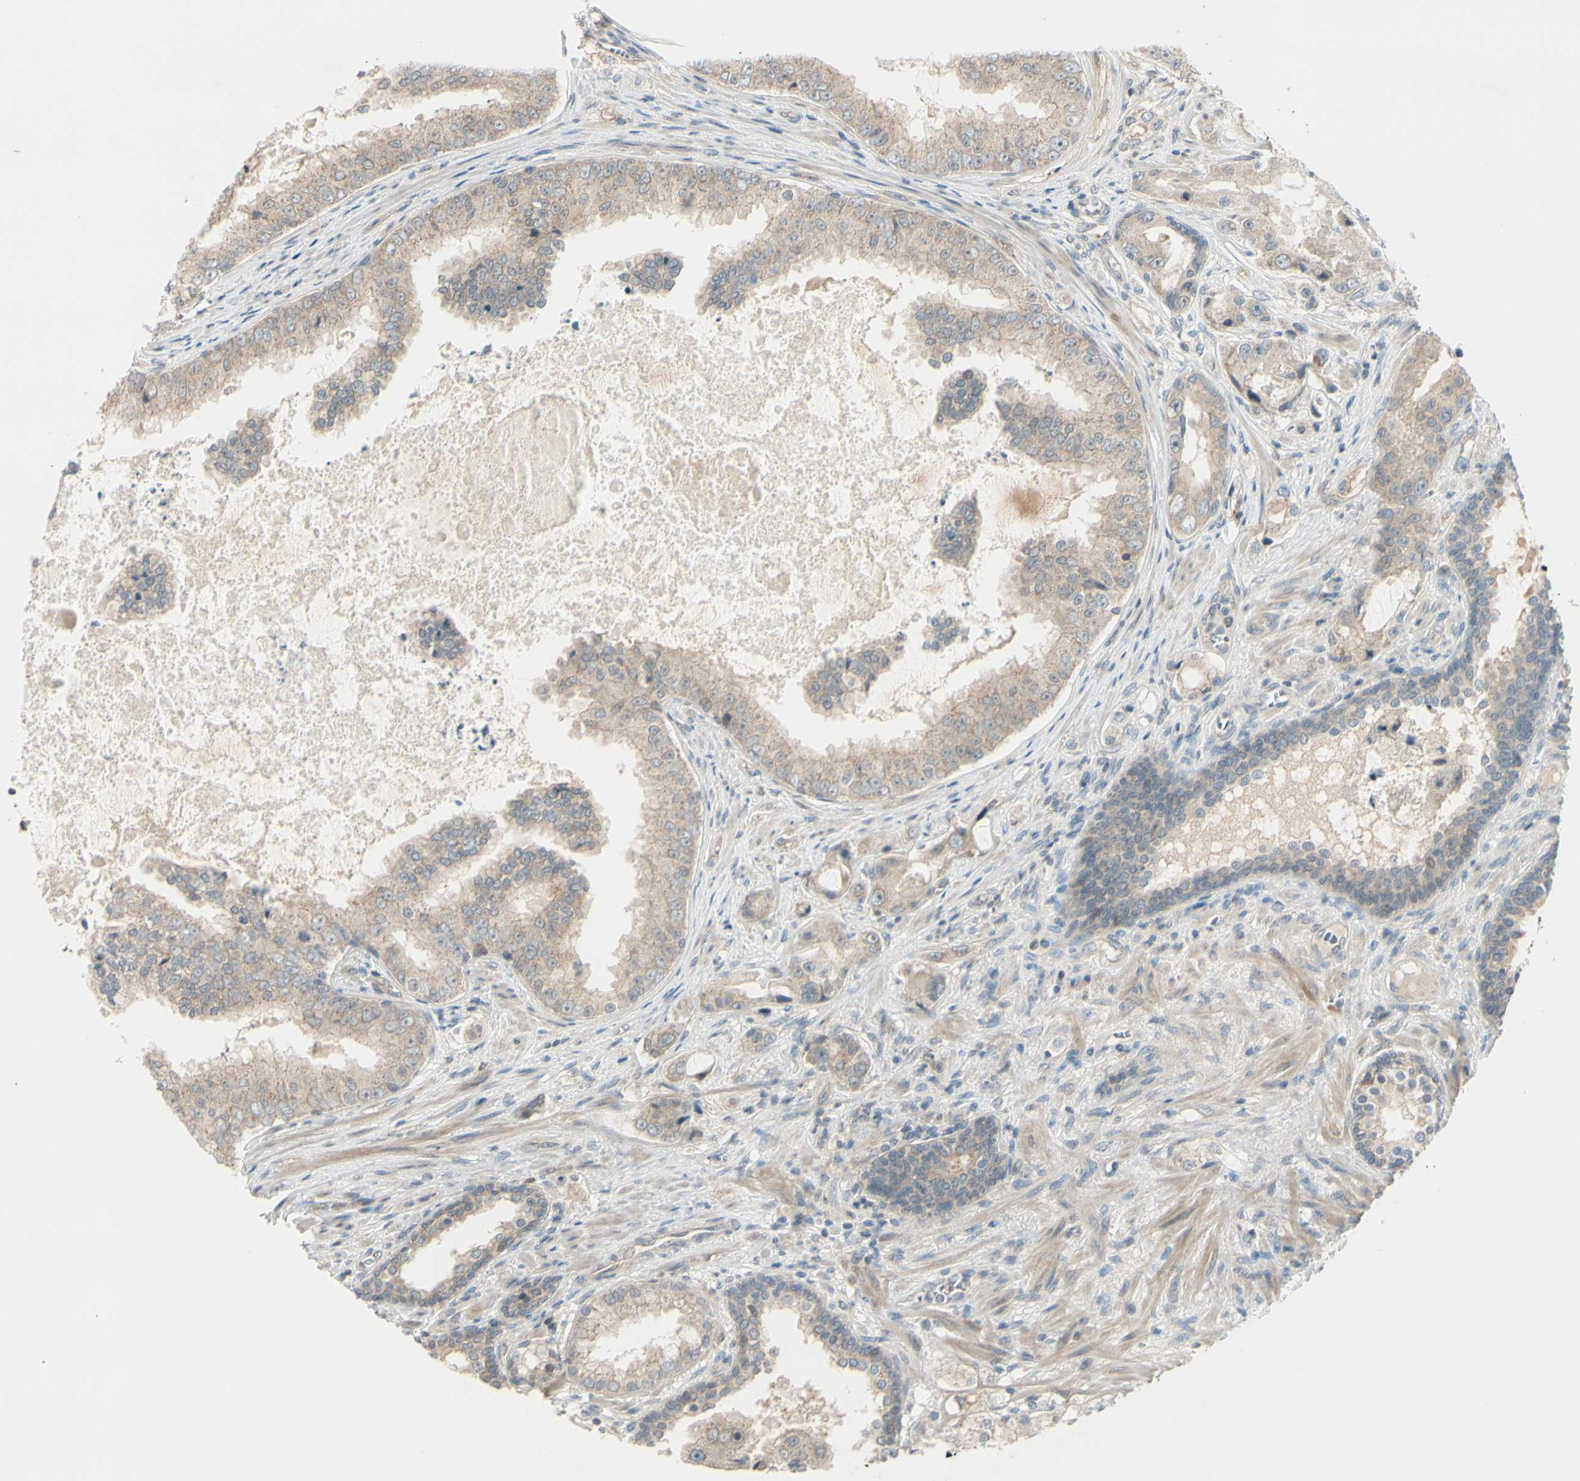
{"staining": {"intensity": "weak", "quantity": "25%-75%", "location": "cytoplasmic/membranous"}, "tissue": "prostate cancer", "cell_type": "Tumor cells", "image_type": "cancer", "snomed": [{"axis": "morphology", "description": "Adenocarcinoma, High grade"}, {"axis": "topography", "description": "Prostate"}], "caption": "Immunohistochemical staining of human prostate high-grade adenocarcinoma shows weak cytoplasmic/membranous protein expression in about 25%-75% of tumor cells.", "gene": "FGF10", "patient": {"sex": "male", "age": 73}}